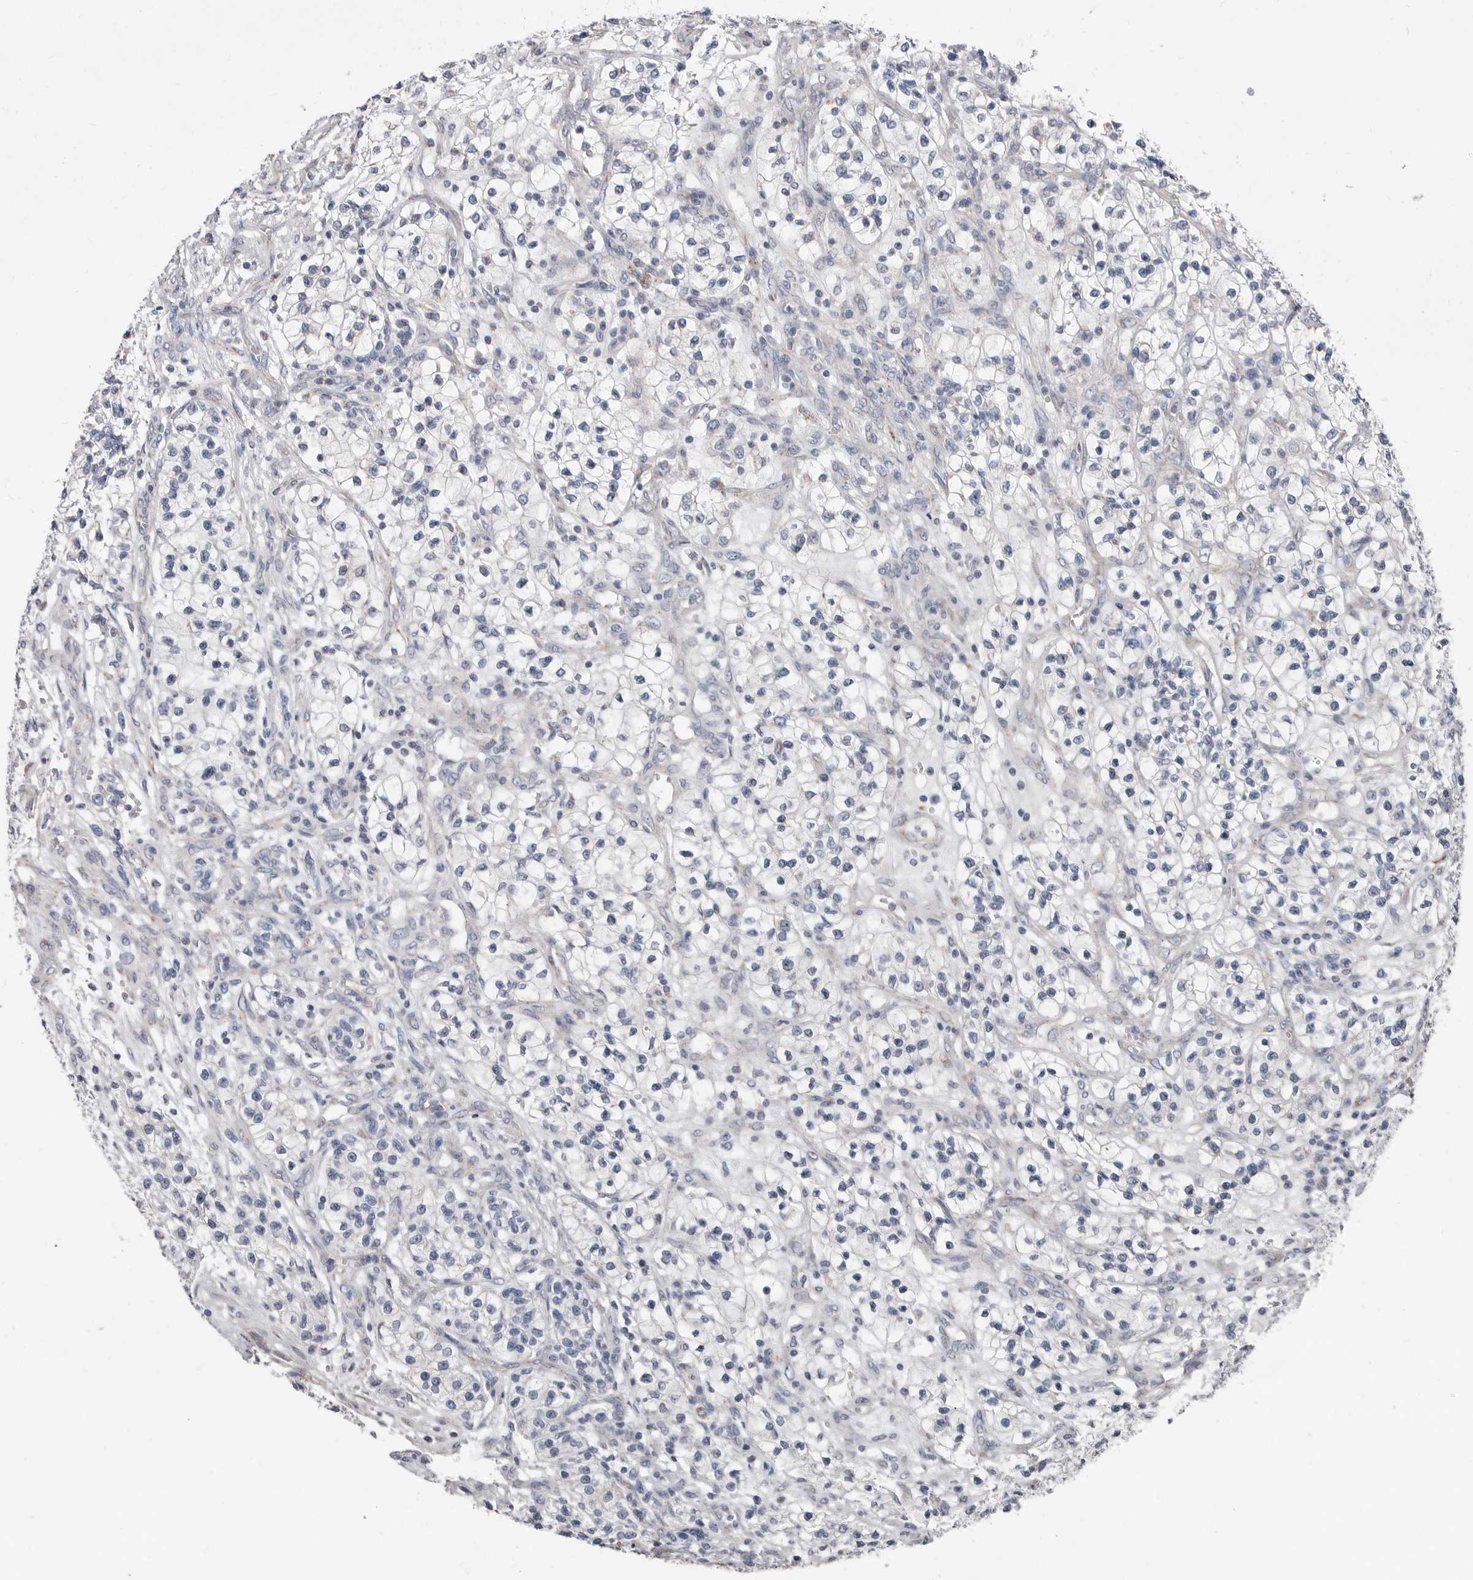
{"staining": {"intensity": "negative", "quantity": "none", "location": "none"}, "tissue": "renal cancer", "cell_type": "Tumor cells", "image_type": "cancer", "snomed": [{"axis": "morphology", "description": "Adenocarcinoma, NOS"}, {"axis": "topography", "description": "Kidney"}], "caption": "Tumor cells show no significant positivity in renal cancer.", "gene": "RSPO2", "patient": {"sex": "female", "age": 57}}